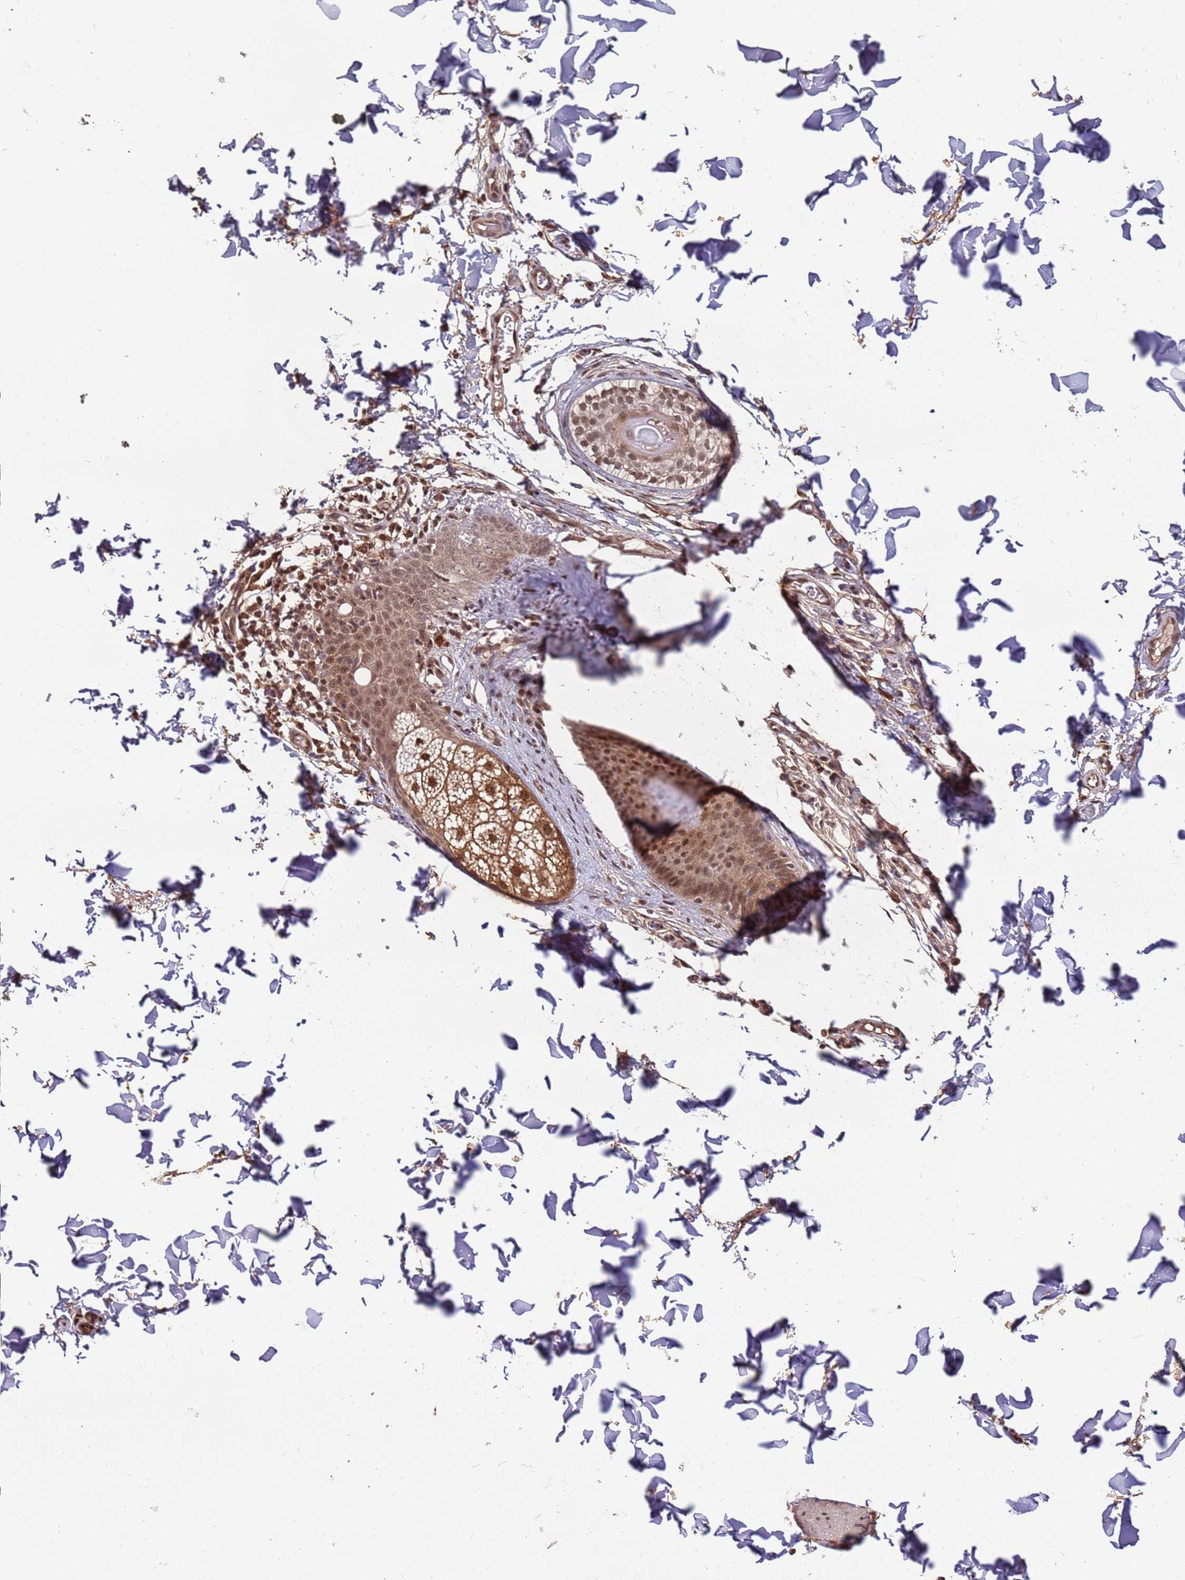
{"staining": {"intensity": "moderate", "quantity": ">75%", "location": "cytoplasmic/membranous,nuclear"}, "tissue": "skin", "cell_type": "Fibroblasts", "image_type": "normal", "snomed": [{"axis": "morphology", "description": "Normal tissue, NOS"}, {"axis": "topography", "description": "Skin"}], "caption": "The immunohistochemical stain shows moderate cytoplasmic/membranous,nuclear staining in fibroblasts of benign skin.", "gene": "PGLS", "patient": {"sex": "male", "age": 36}}